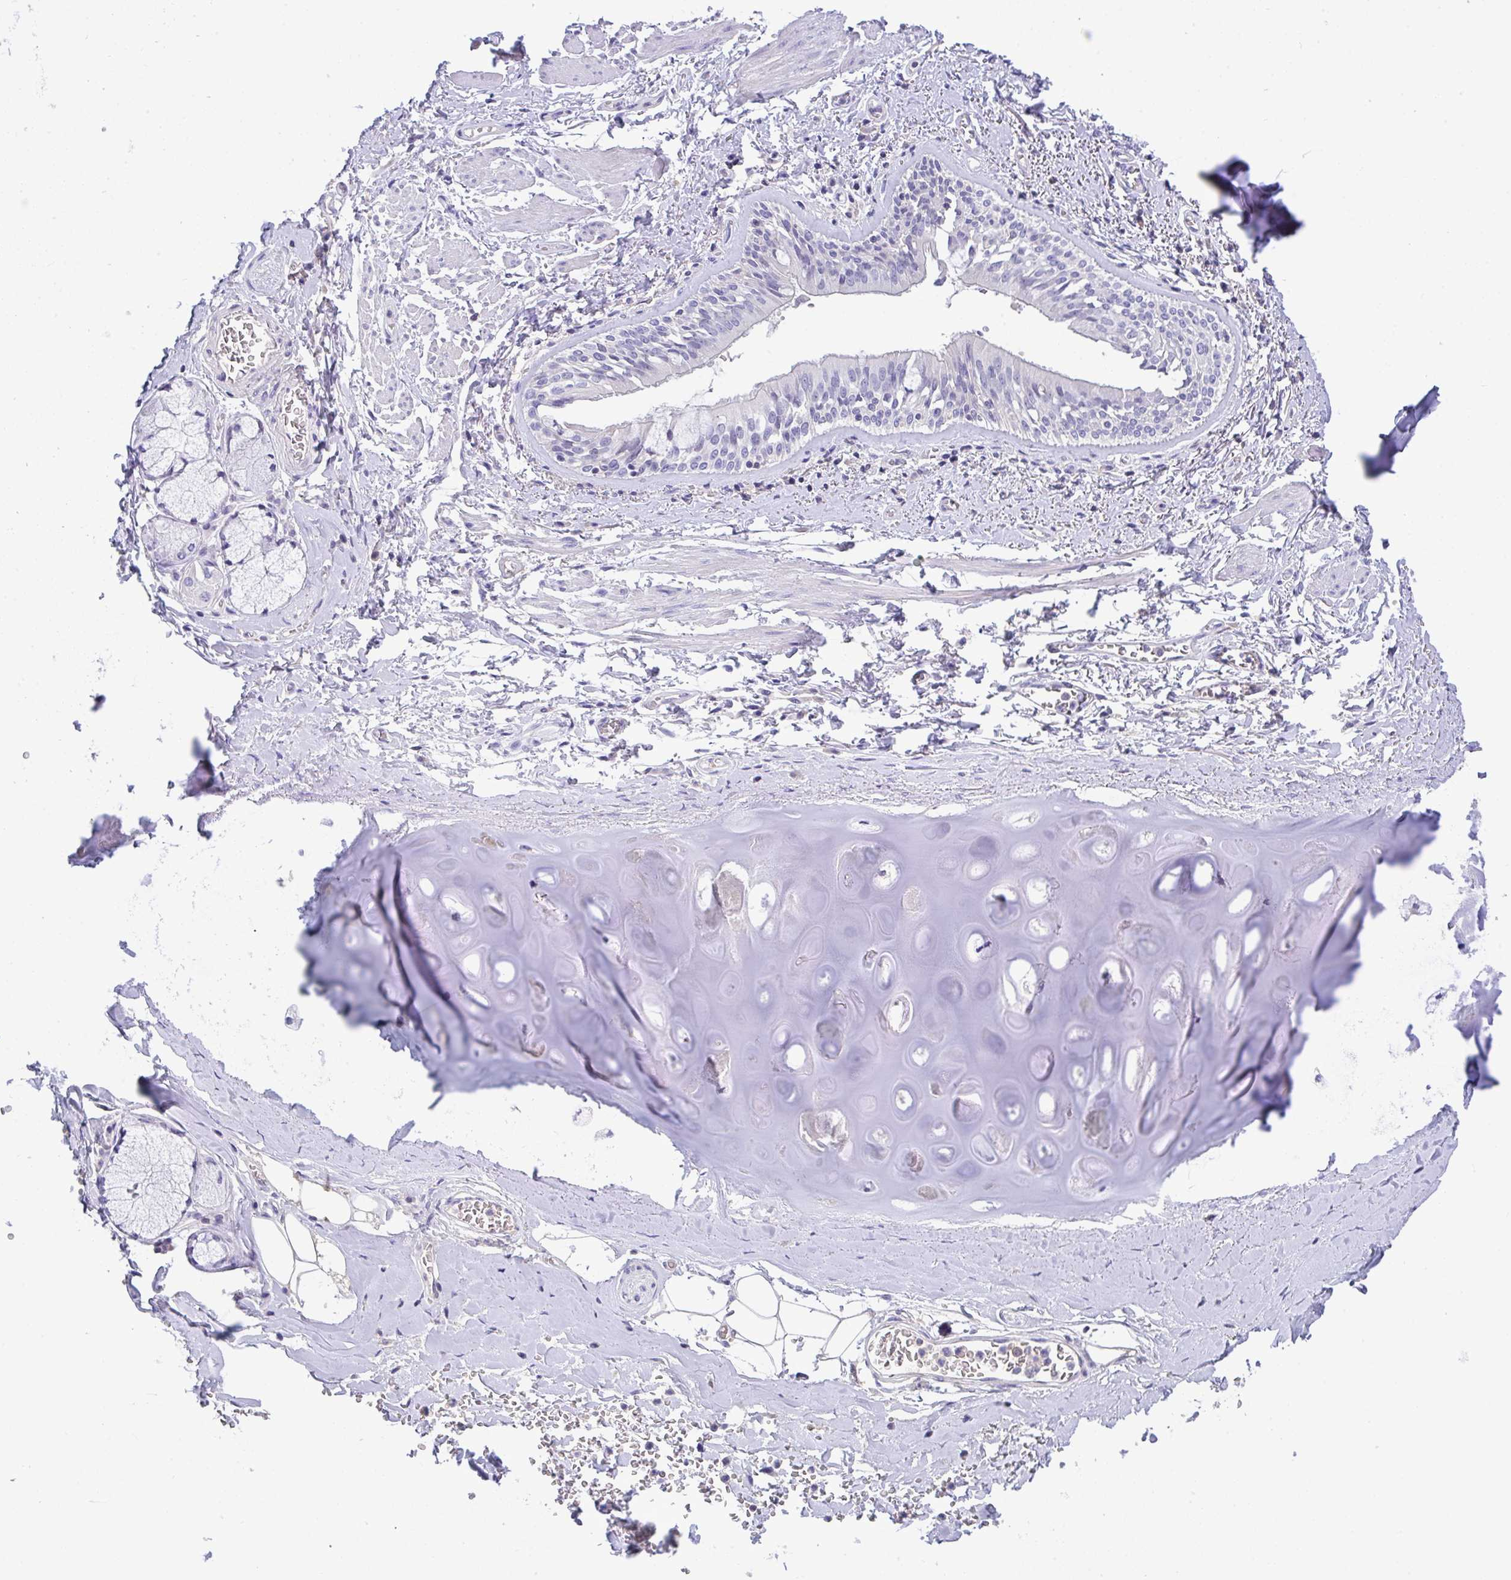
{"staining": {"intensity": "negative", "quantity": "none", "location": "none"}, "tissue": "adipose tissue", "cell_type": "Adipocytes", "image_type": "normal", "snomed": [{"axis": "morphology", "description": "Normal tissue, NOS"}, {"axis": "morphology", "description": "Degeneration, NOS"}, {"axis": "topography", "description": "Cartilage tissue"}, {"axis": "topography", "description": "Lung"}], "caption": "Immunohistochemistry micrograph of normal adipose tissue stained for a protein (brown), which exhibits no staining in adipocytes. (DAB (3,3'-diaminobenzidine) IHC, high magnification).", "gene": "CA10", "patient": {"sex": "female", "age": 61}}